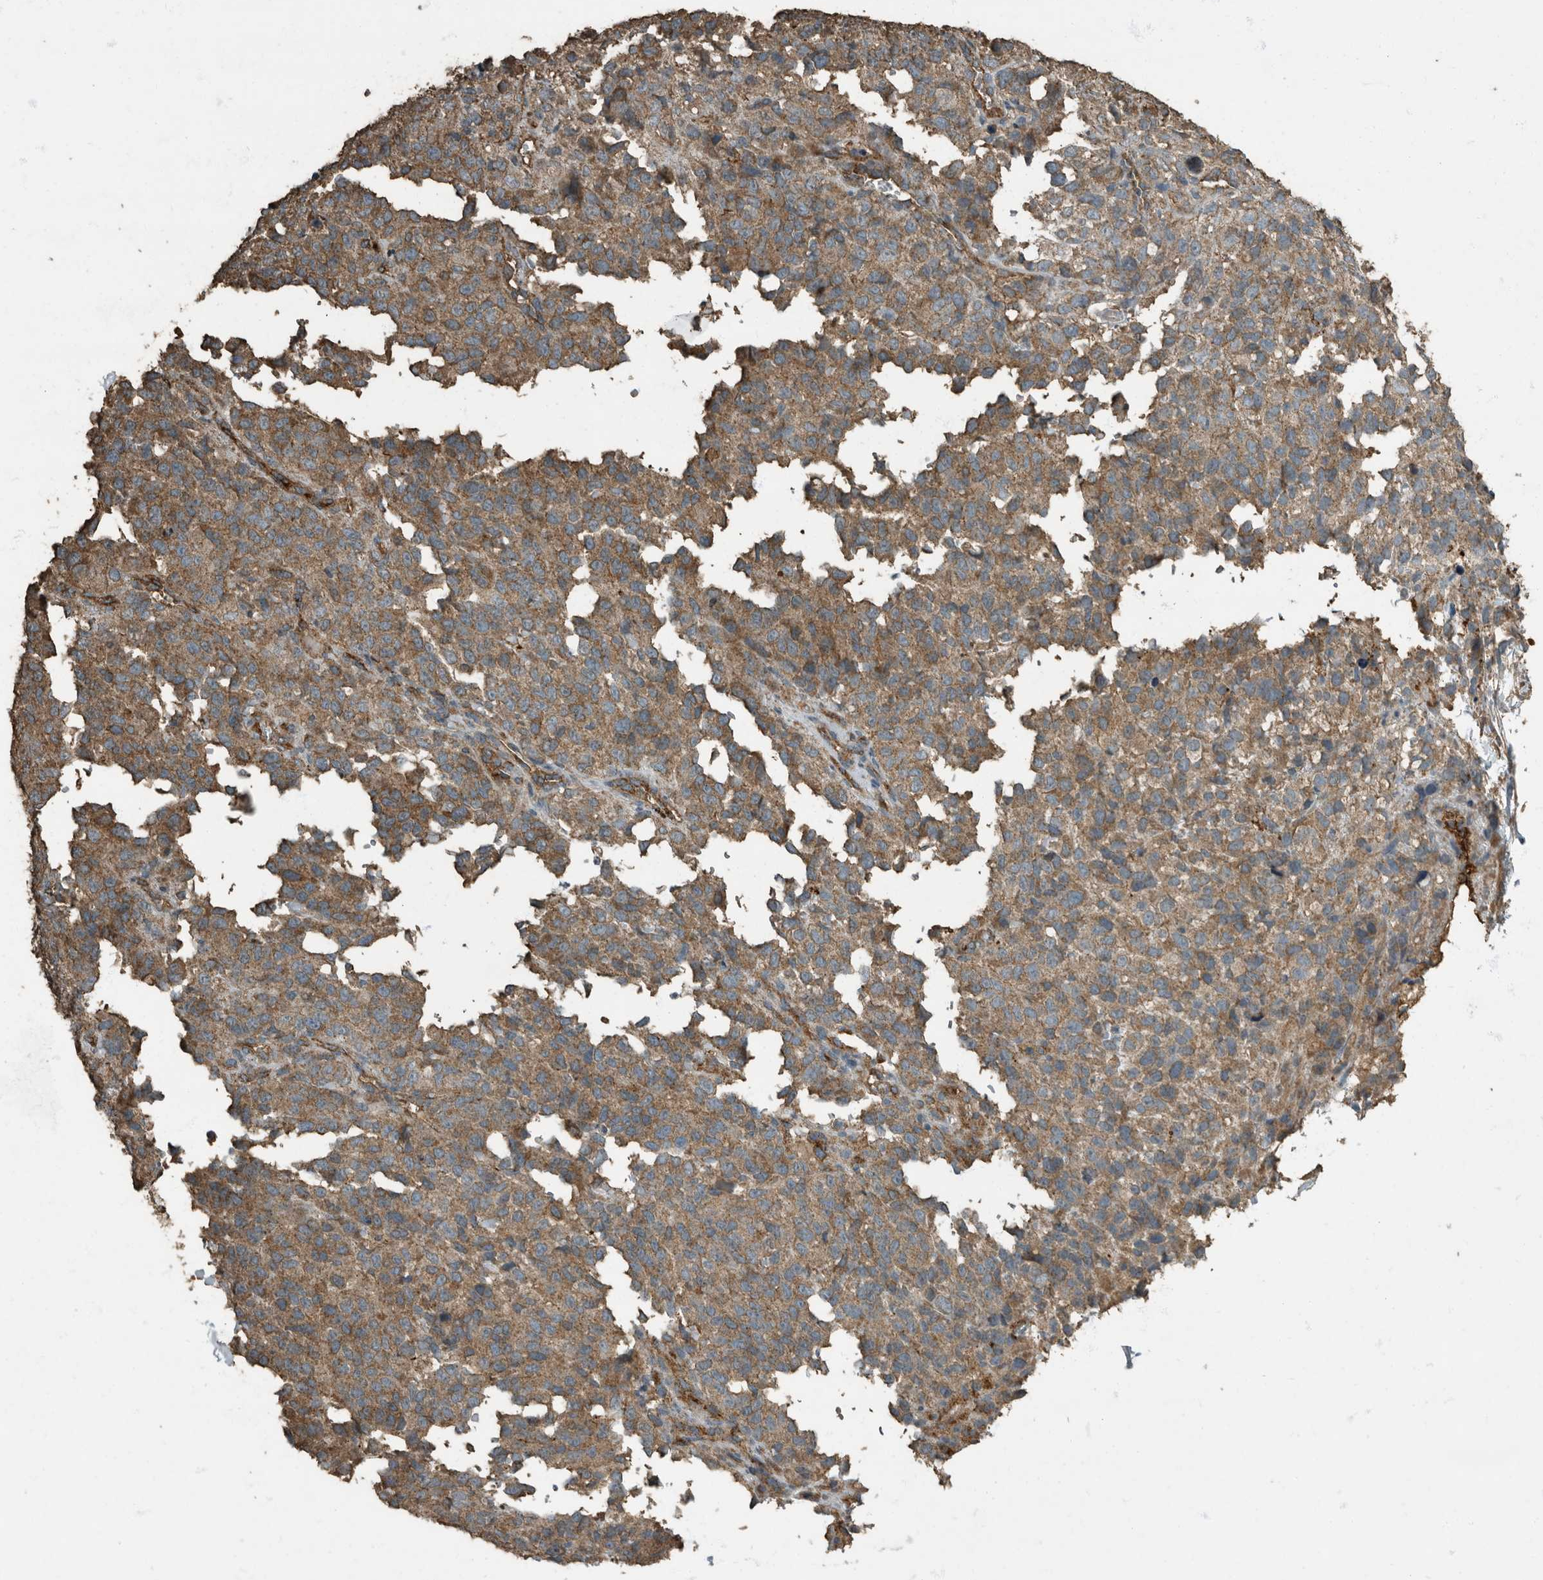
{"staining": {"intensity": "moderate", "quantity": ">75%", "location": "cytoplasmic/membranous"}, "tissue": "melanoma", "cell_type": "Tumor cells", "image_type": "cancer", "snomed": [{"axis": "morphology", "description": "Malignant melanoma, Metastatic site"}, {"axis": "topography", "description": "Skin"}], "caption": "Malignant melanoma (metastatic site) tissue displays moderate cytoplasmic/membranous expression in about >75% of tumor cells, visualized by immunohistochemistry.", "gene": "IL15RA", "patient": {"sex": "female", "age": 72}}